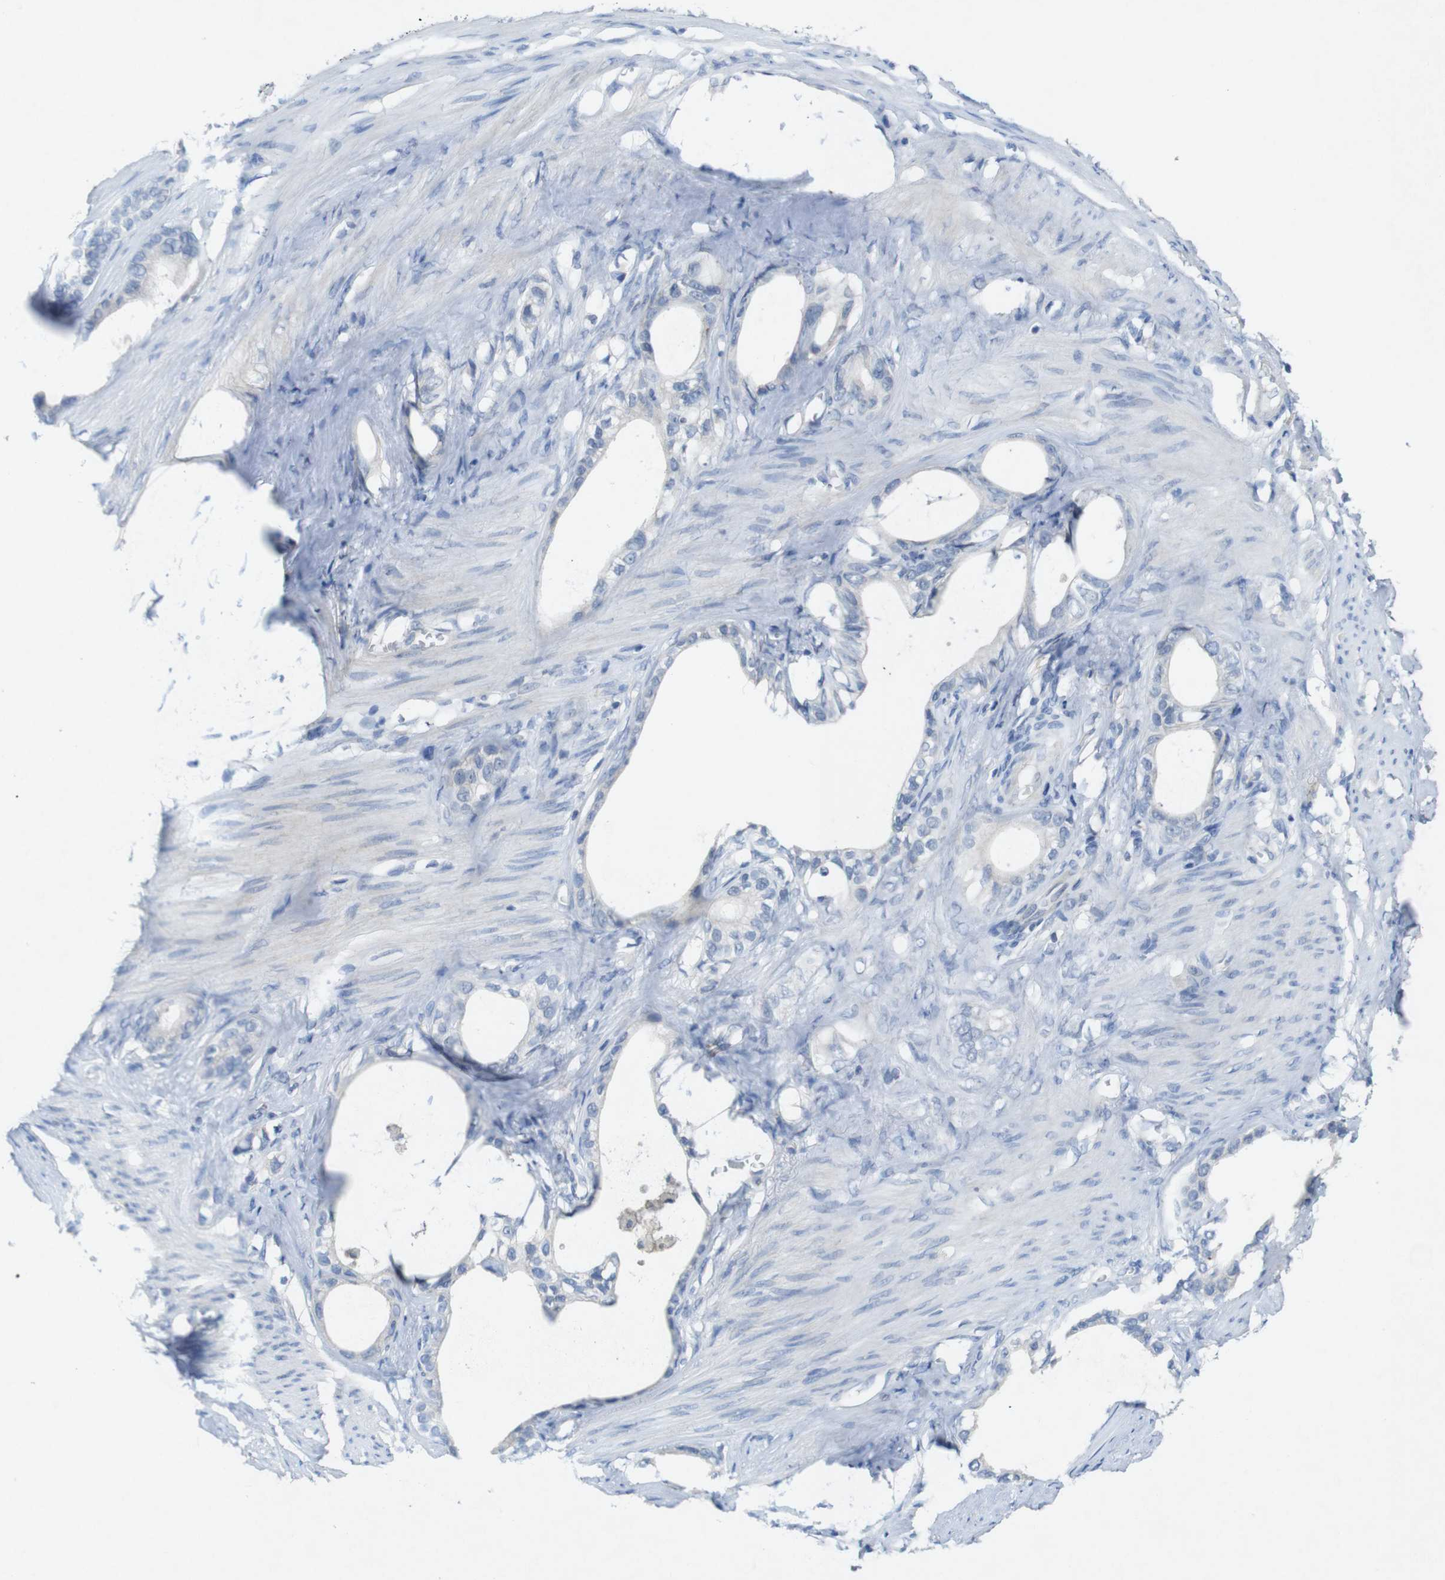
{"staining": {"intensity": "negative", "quantity": "none", "location": "none"}, "tissue": "stomach cancer", "cell_type": "Tumor cells", "image_type": "cancer", "snomed": [{"axis": "morphology", "description": "Adenocarcinoma, NOS"}, {"axis": "topography", "description": "Stomach"}], "caption": "The photomicrograph exhibits no significant positivity in tumor cells of adenocarcinoma (stomach).", "gene": "SLAMF7", "patient": {"sex": "female", "age": 75}}